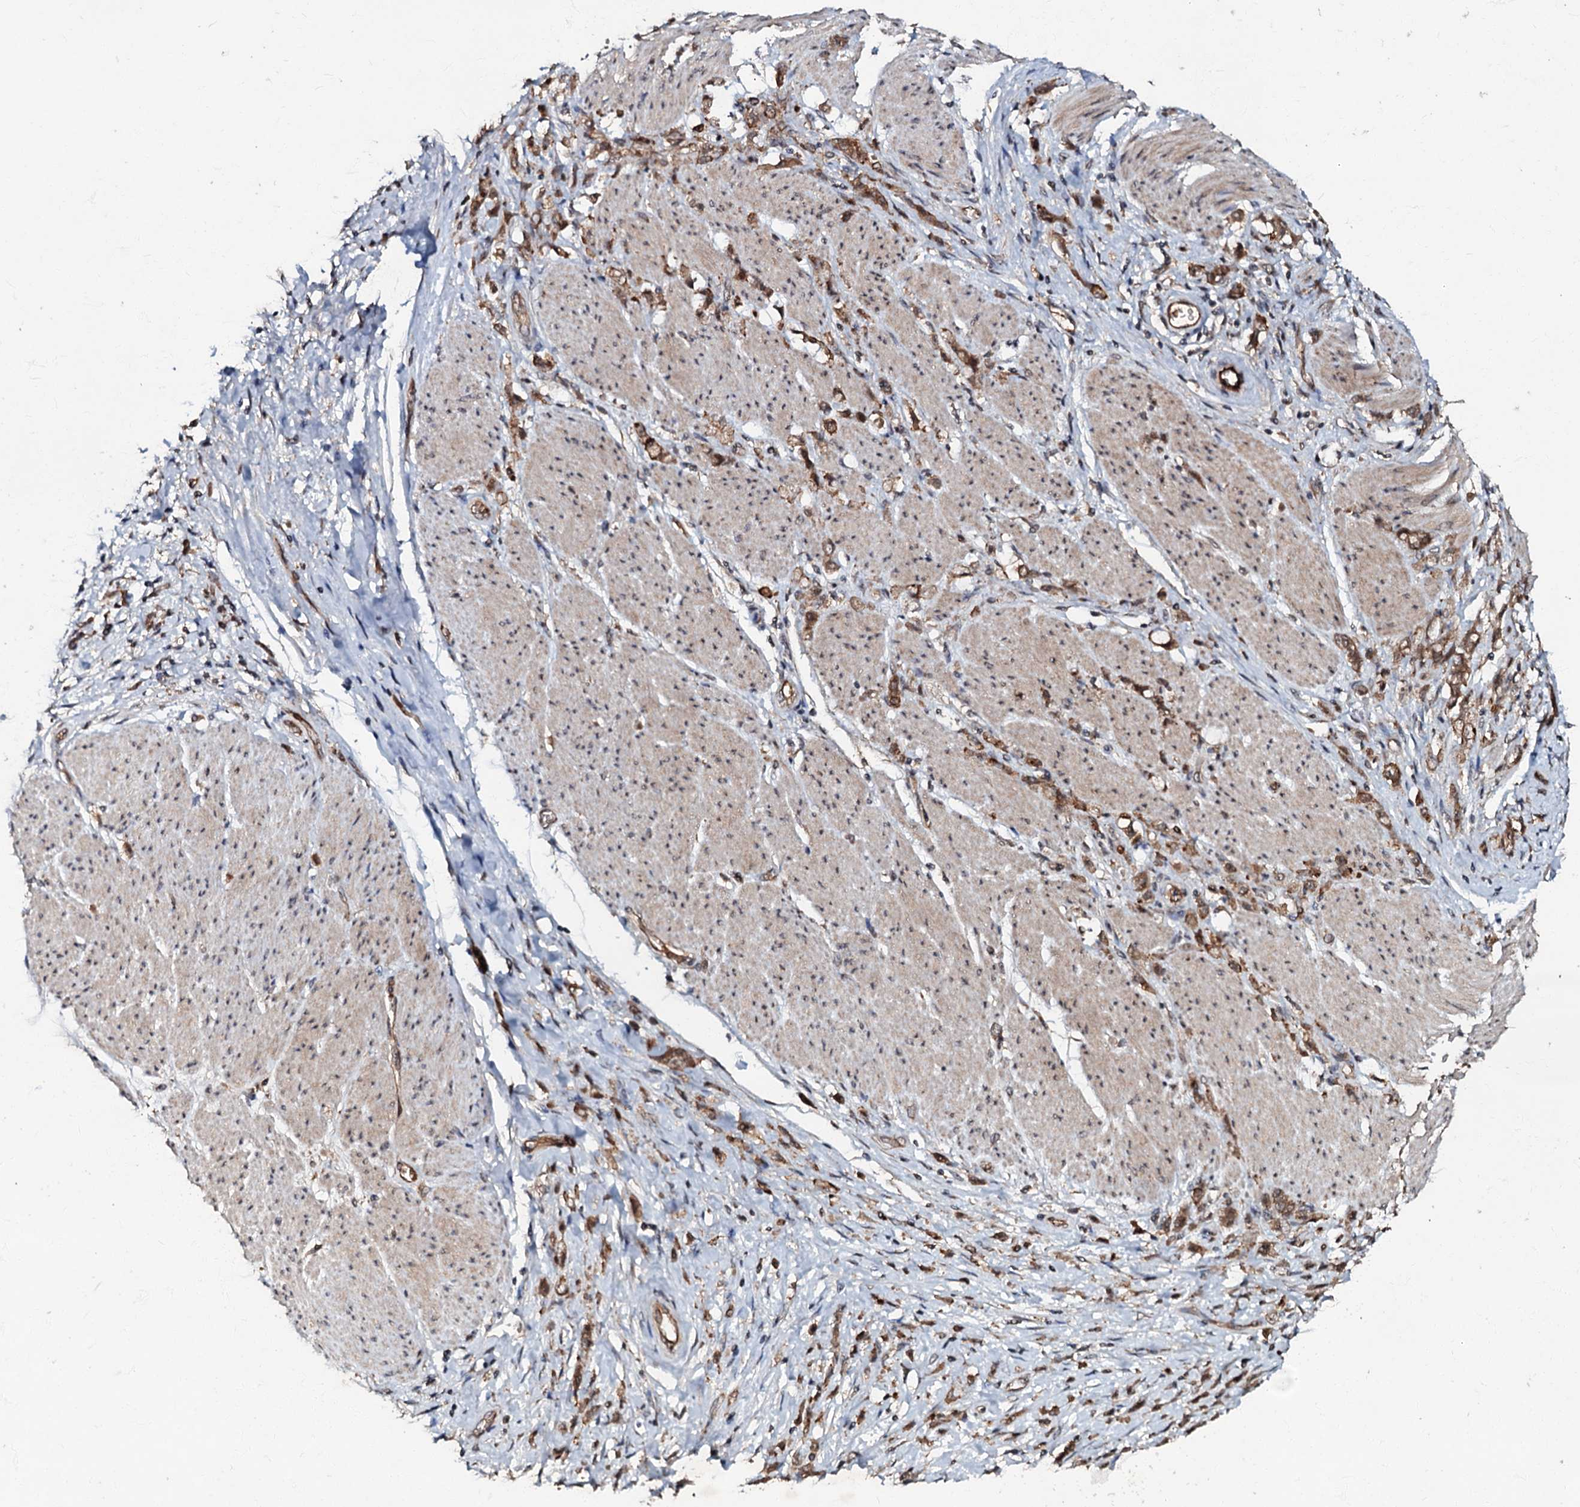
{"staining": {"intensity": "moderate", "quantity": ">75%", "location": "cytoplasmic/membranous,nuclear"}, "tissue": "stomach cancer", "cell_type": "Tumor cells", "image_type": "cancer", "snomed": [{"axis": "morphology", "description": "Adenocarcinoma, NOS"}, {"axis": "topography", "description": "Stomach"}], "caption": "Stomach cancer stained with DAB IHC displays medium levels of moderate cytoplasmic/membranous and nuclear positivity in approximately >75% of tumor cells.", "gene": "MANSC4", "patient": {"sex": "female", "age": 60}}